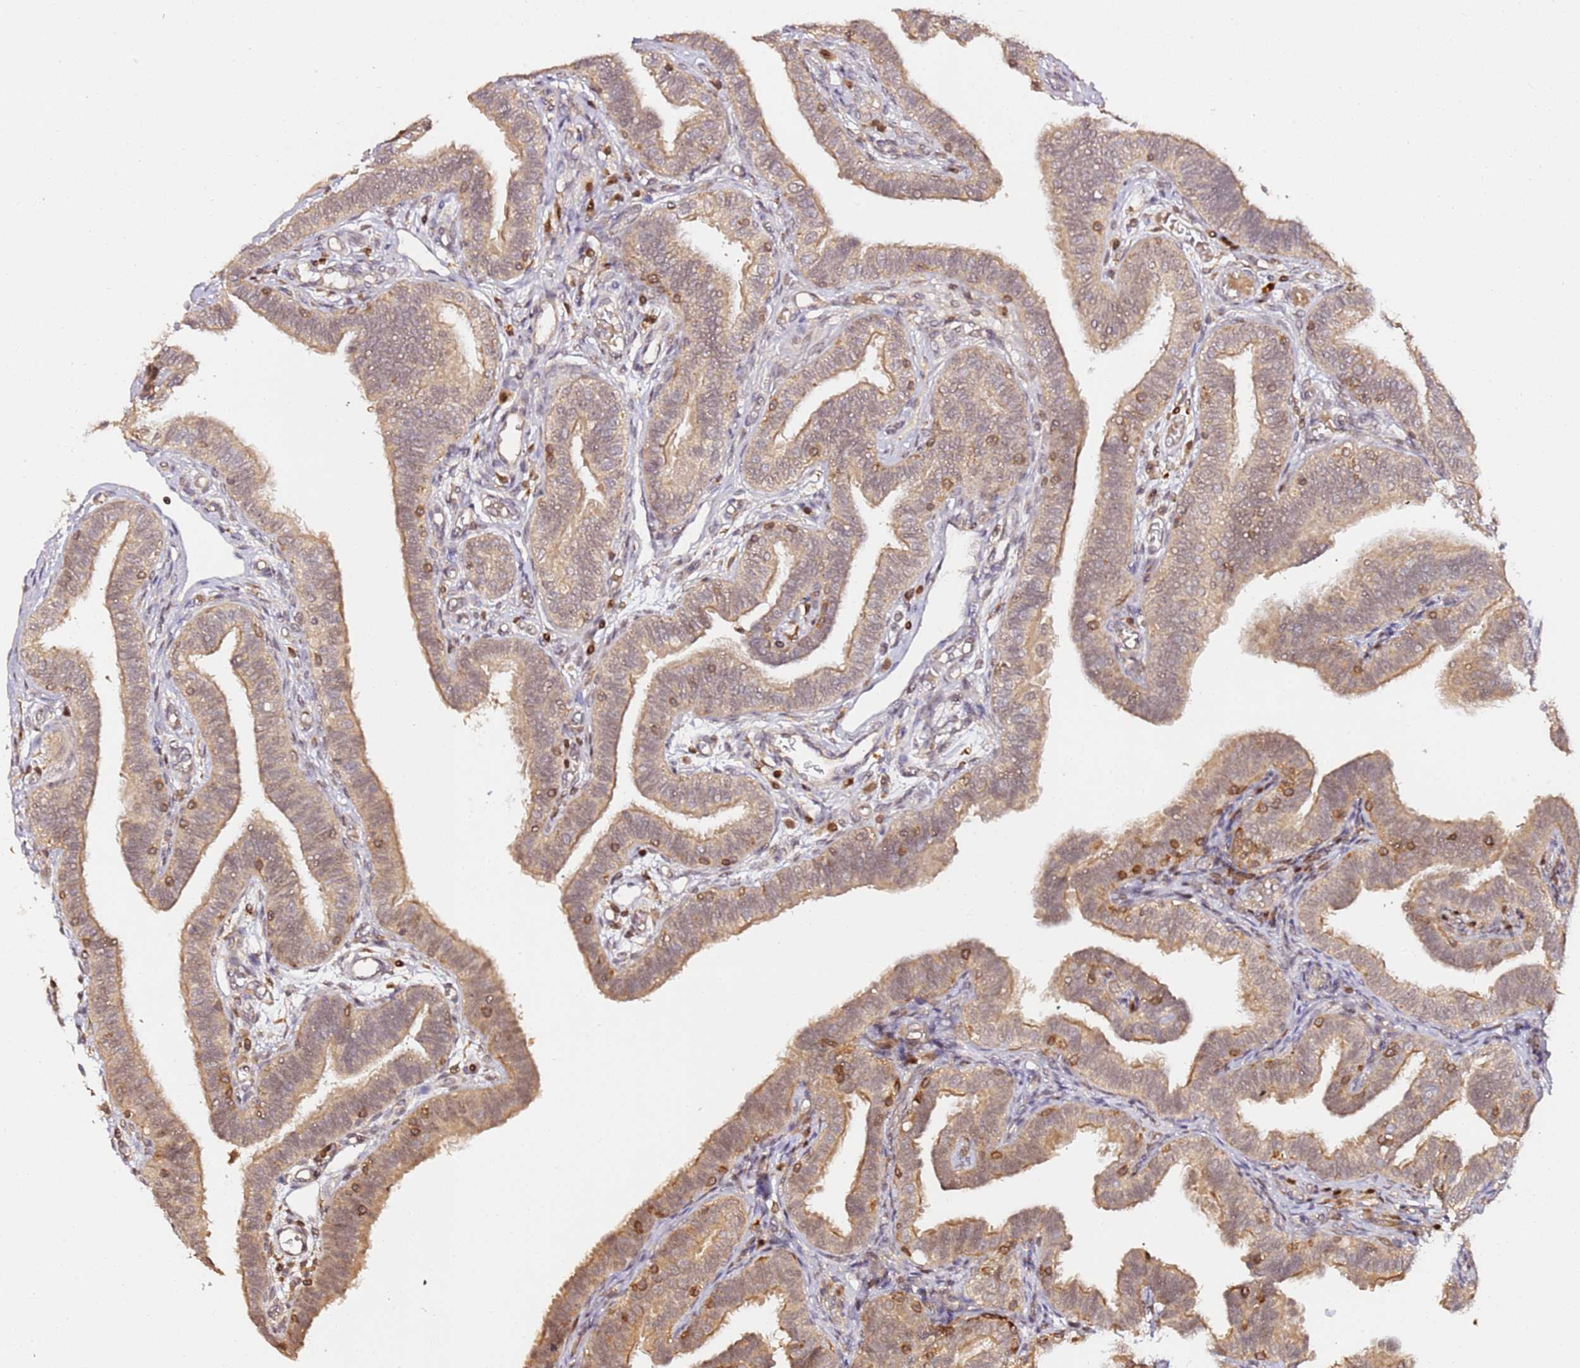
{"staining": {"intensity": "moderate", "quantity": ">75%", "location": "cytoplasmic/membranous,nuclear"}, "tissue": "fallopian tube", "cell_type": "Glandular cells", "image_type": "normal", "snomed": [{"axis": "morphology", "description": "Normal tissue, NOS"}, {"axis": "topography", "description": "Fallopian tube"}], "caption": "An IHC histopathology image of benign tissue is shown. Protein staining in brown highlights moderate cytoplasmic/membranous,nuclear positivity in fallopian tube within glandular cells.", "gene": "OR5V1", "patient": {"sex": "female", "age": 39}}